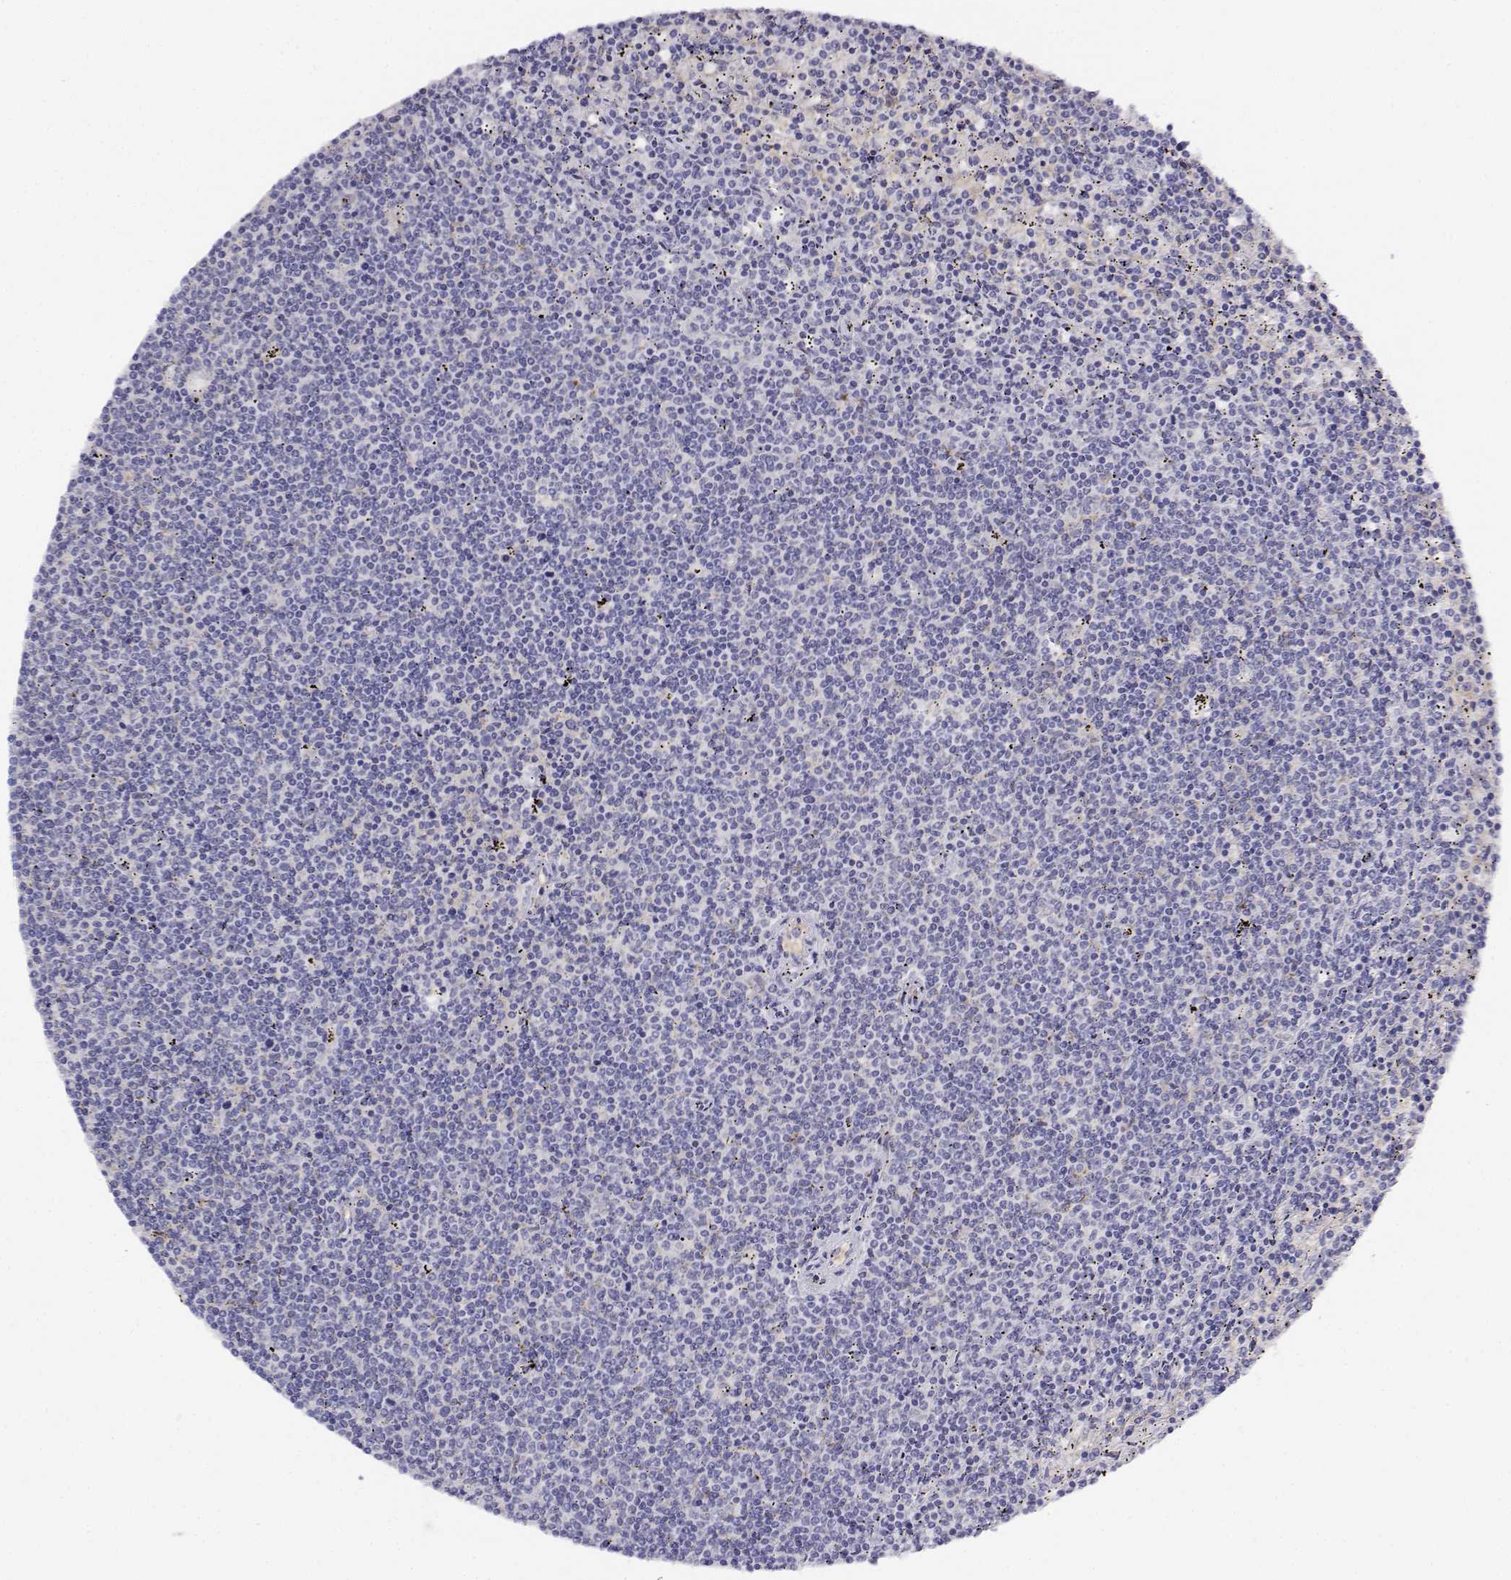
{"staining": {"intensity": "negative", "quantity": "none", "location": "none"}, "tissue": "lymphoma", "cell_type": "Tumor cells", "image_type": "cancer", "snomed": [{"axis": "morphology", "description": "Malignant lymphoma, non-Hodgkin's type, Low grade"}, {"axis": "topography", "description": "Spleen"}], "caption": "Immunohistochemistry photomicrograph of malignant lymphoma, non-Hodgkin's type (low-grade) stained for a protein (brown), which shows no positivity in tumor cells. (Stains: DAB (3,3'-diaminobenzidine) IHC with hematoxylin counter stain, Microscopy: brightfield microscopy at high magnification).", "gene": "CADM1", "patient": {"sex": "female", "age": 50}}